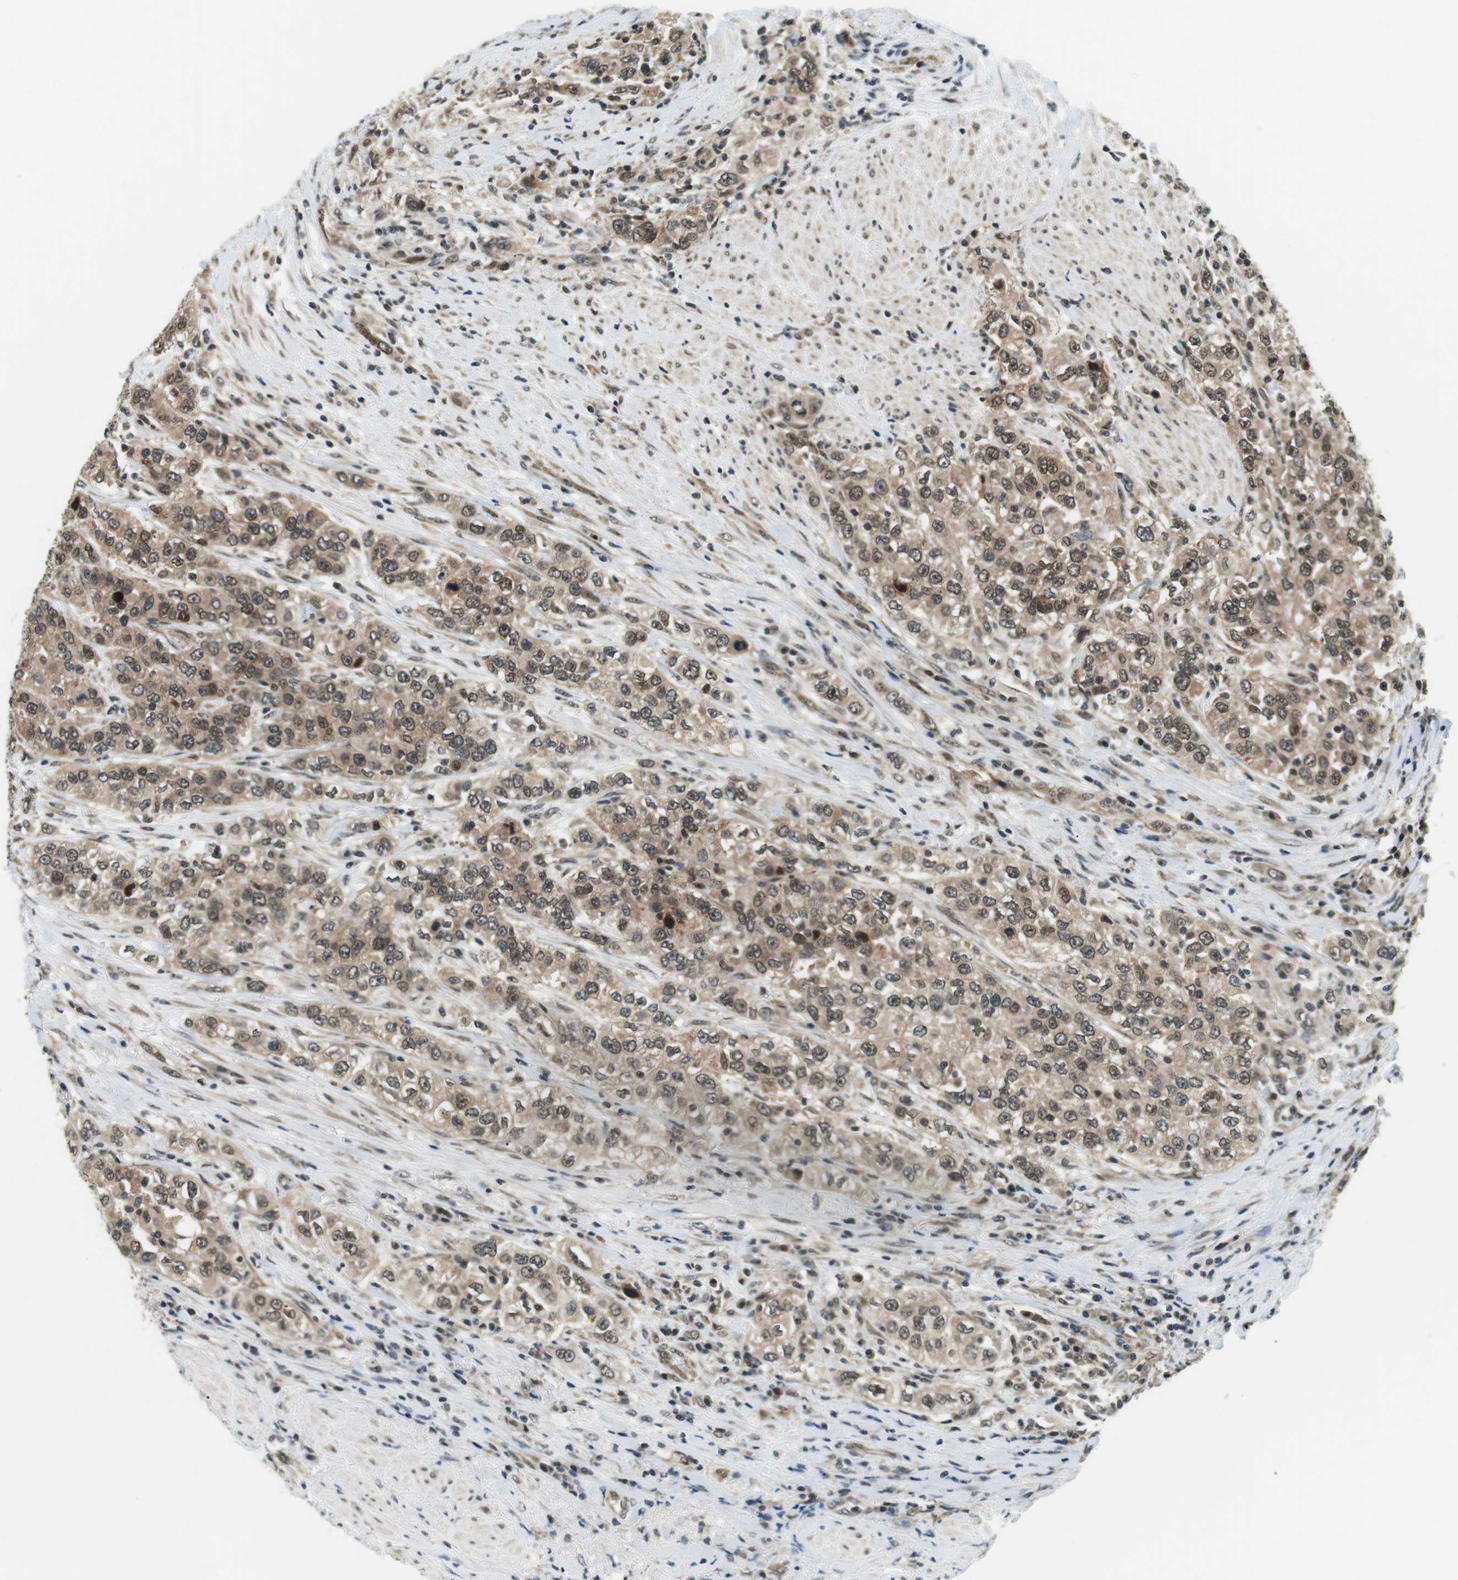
{"staining": {"intensity": "moderate", "quantity": ">75%", "location": "cytoplasmic/membranous,nuclear"}, "tissue": "urothelial cancer", "cell_type": "Tumor cells", "image_type": "cancer", "snomed": [{"axis": "morphology", "description": "Urothelial carcinoma, High grade"}, {"axis": "topography", "description": "Urinary bladder"}], "caption": "There is medium levels of moderate cytoplasmic/membranous and nuclear staining in tumor cells of high-grade urothelial carcinoma, as demonstrated by immunohistochemical staining (brown color).", "gene": "CSNK2B", "patient": {"sex": "female", "age": 80}}